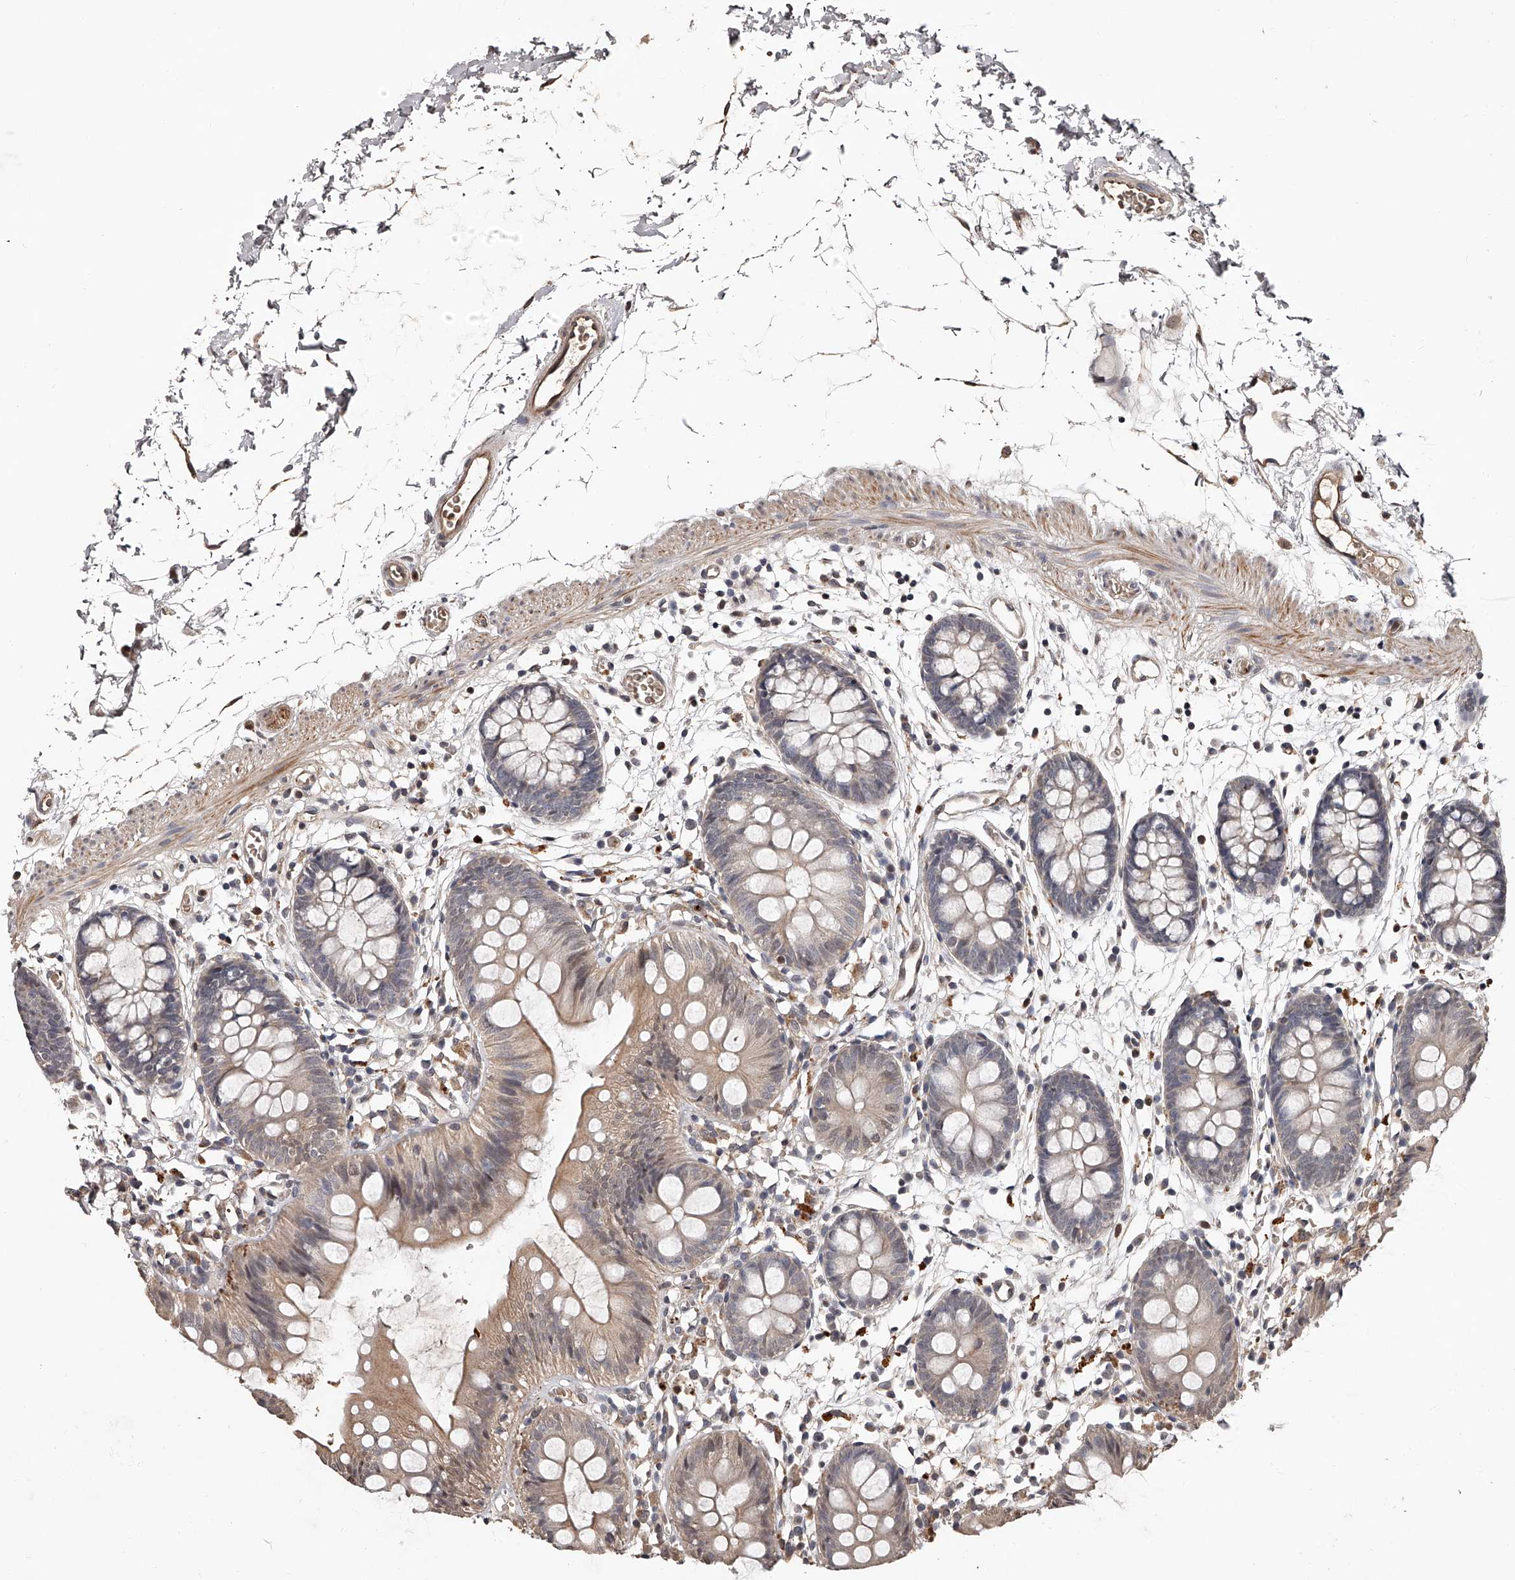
{"staining": {"intensity": "strong", "quantity": ">75%", "location": "cytoplasmic/membranous"}, "tissue": "colon", "cell_type": "Endothelial cells", "image_type": "normal", "snomed": [{"axis": "morphology", "description": "Normal tissue, NOS"}, {"axis": "topography", "description": "Colon"}], "caption": "Immunohistochemistry (DAB (3,3'-diaminobenzidine)) staining of unremarkable colon shows strong cytoplasmic/membranous protein expression in about >75% of endothelial cells.", "gene": "URGCP", "patient": {"sex": "male", "age": 56}}